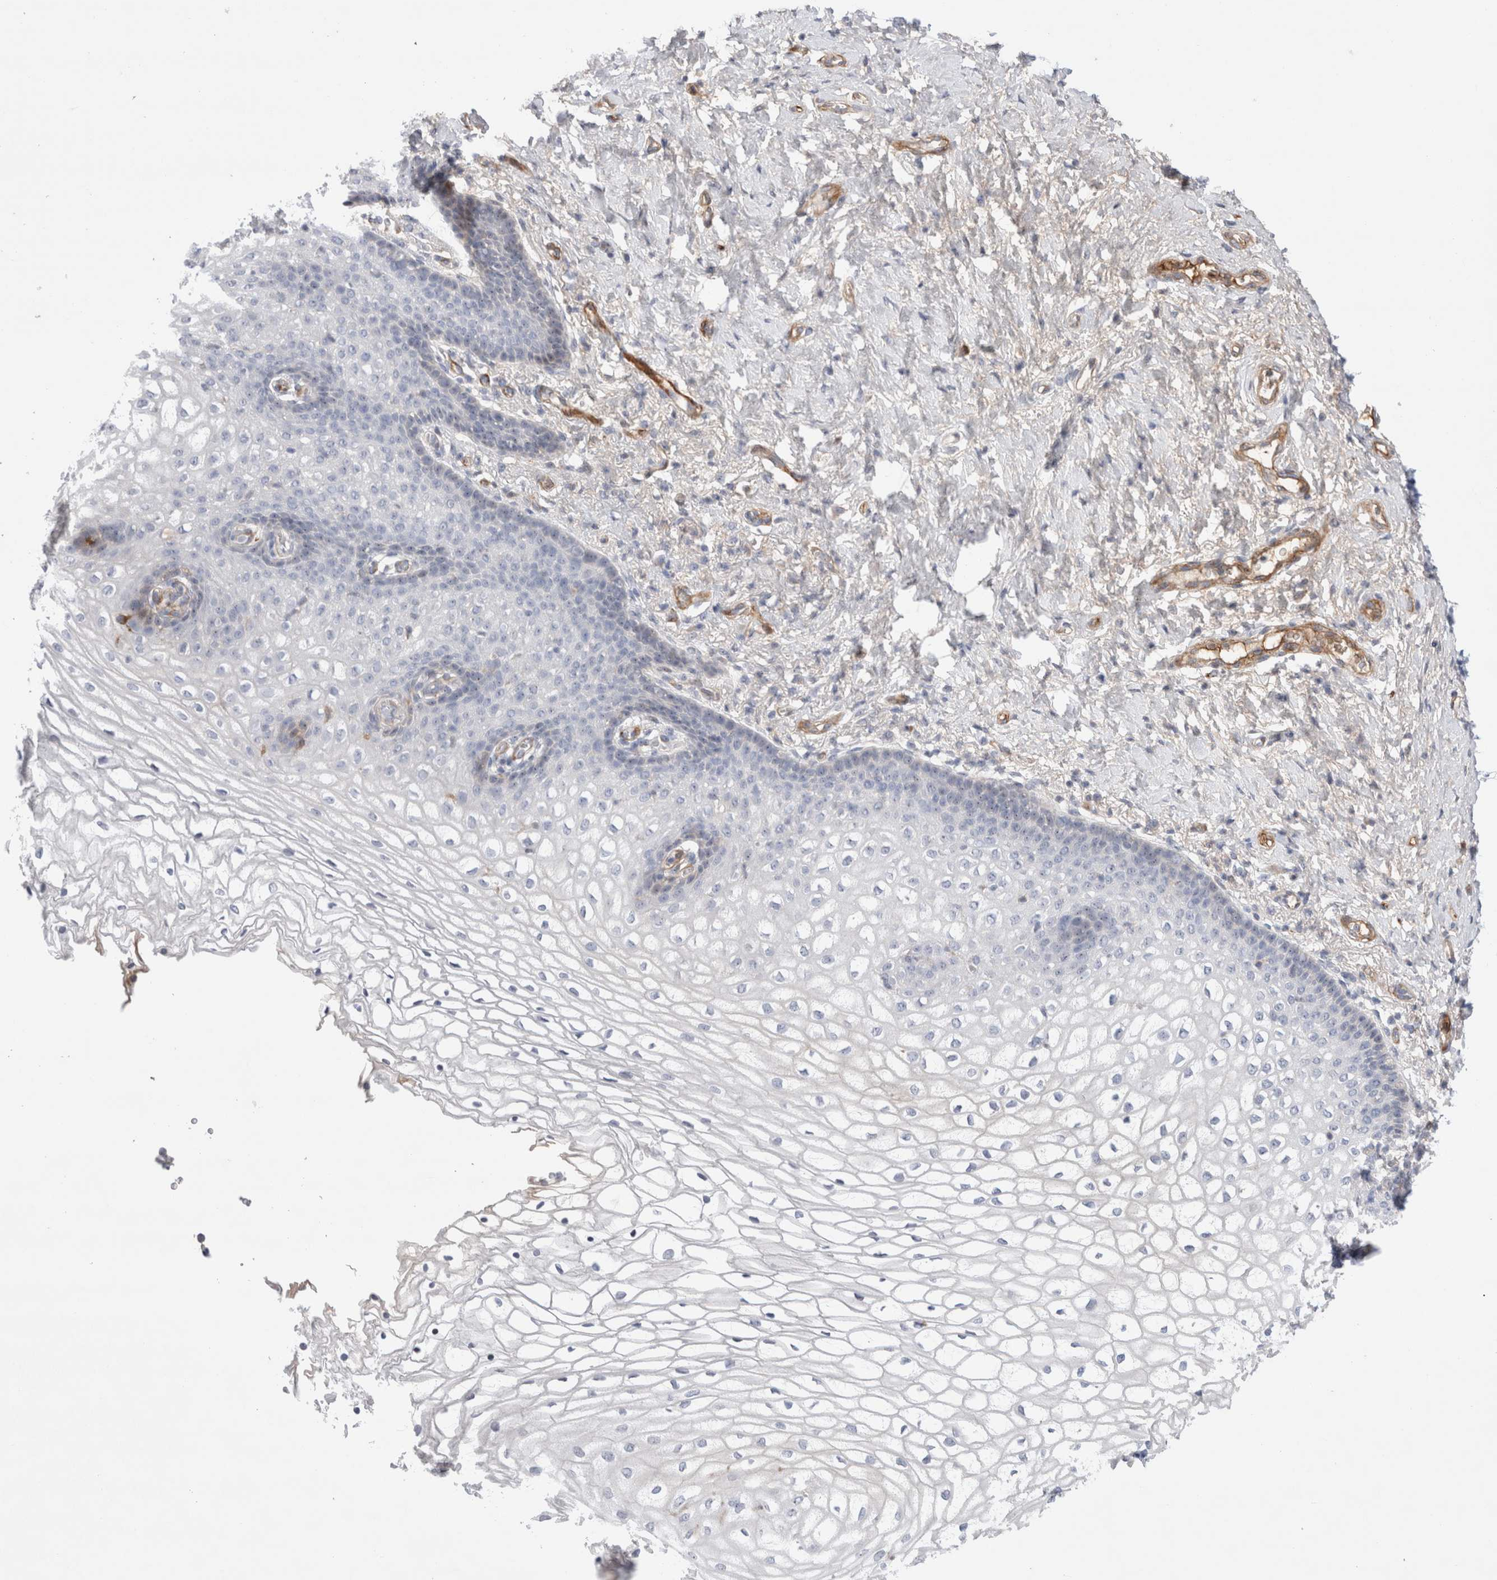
{"staining": {"intensity": "negative", "quantity": "none", "location": "none"}, "tissue": "vagina", "cell_type": "Squamous epithelial cells", "image_type": "normal", "snomed": [{"axis": "morphology", "description": "Normal tissue, NOS"}, {"axis": "topography", "description": "Vagina"}], "caption": "A photomicrograph of human vagina is negative for staining in squamous epithelial cells. (Immunohistochemistry (ihc), brightfield microscopy, high magnification).", "gene": "ECHDC2", "patient": {"sex": "female", "age": 60}}